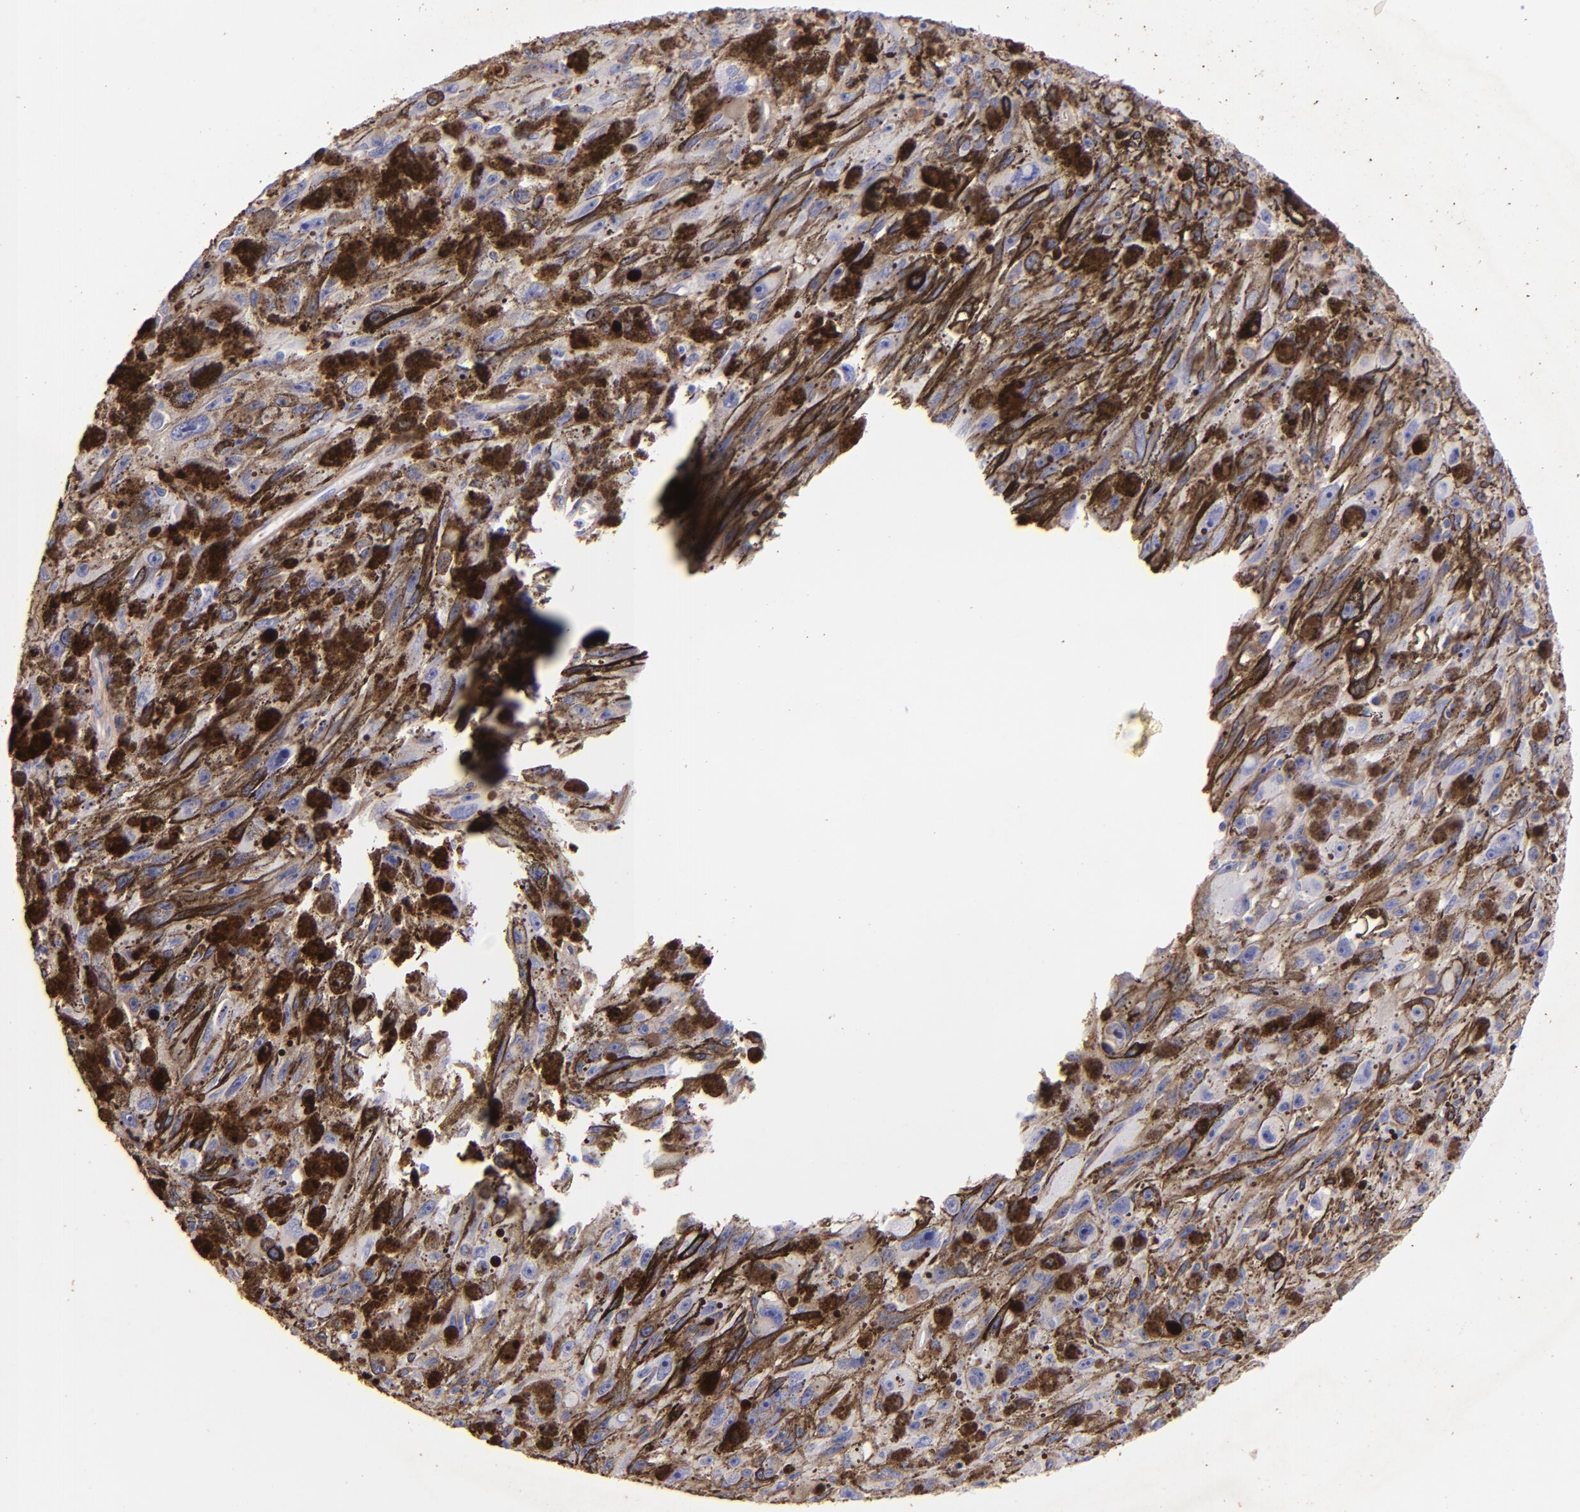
{"staining": {"intensity": "negative", "quantity": "none", "location": "none"}, "tissue": "melanoma", "cell_type": "Tumor cells", "image_type": "cancer", "snomed": [{"axis": "morphology", "description": "Malignant melanoma, NOS"}, {"axis": "topography", "description": "Skin"}], "caption": "Malignant melanoma was stained to show a protein in brown. There is no significant expression in tumor cells. (Immunohistochemistry (ihc), brightfield microscopy, high magnification).", "gene": "FGB", "patient": {"sex": "female", "age": 104}}